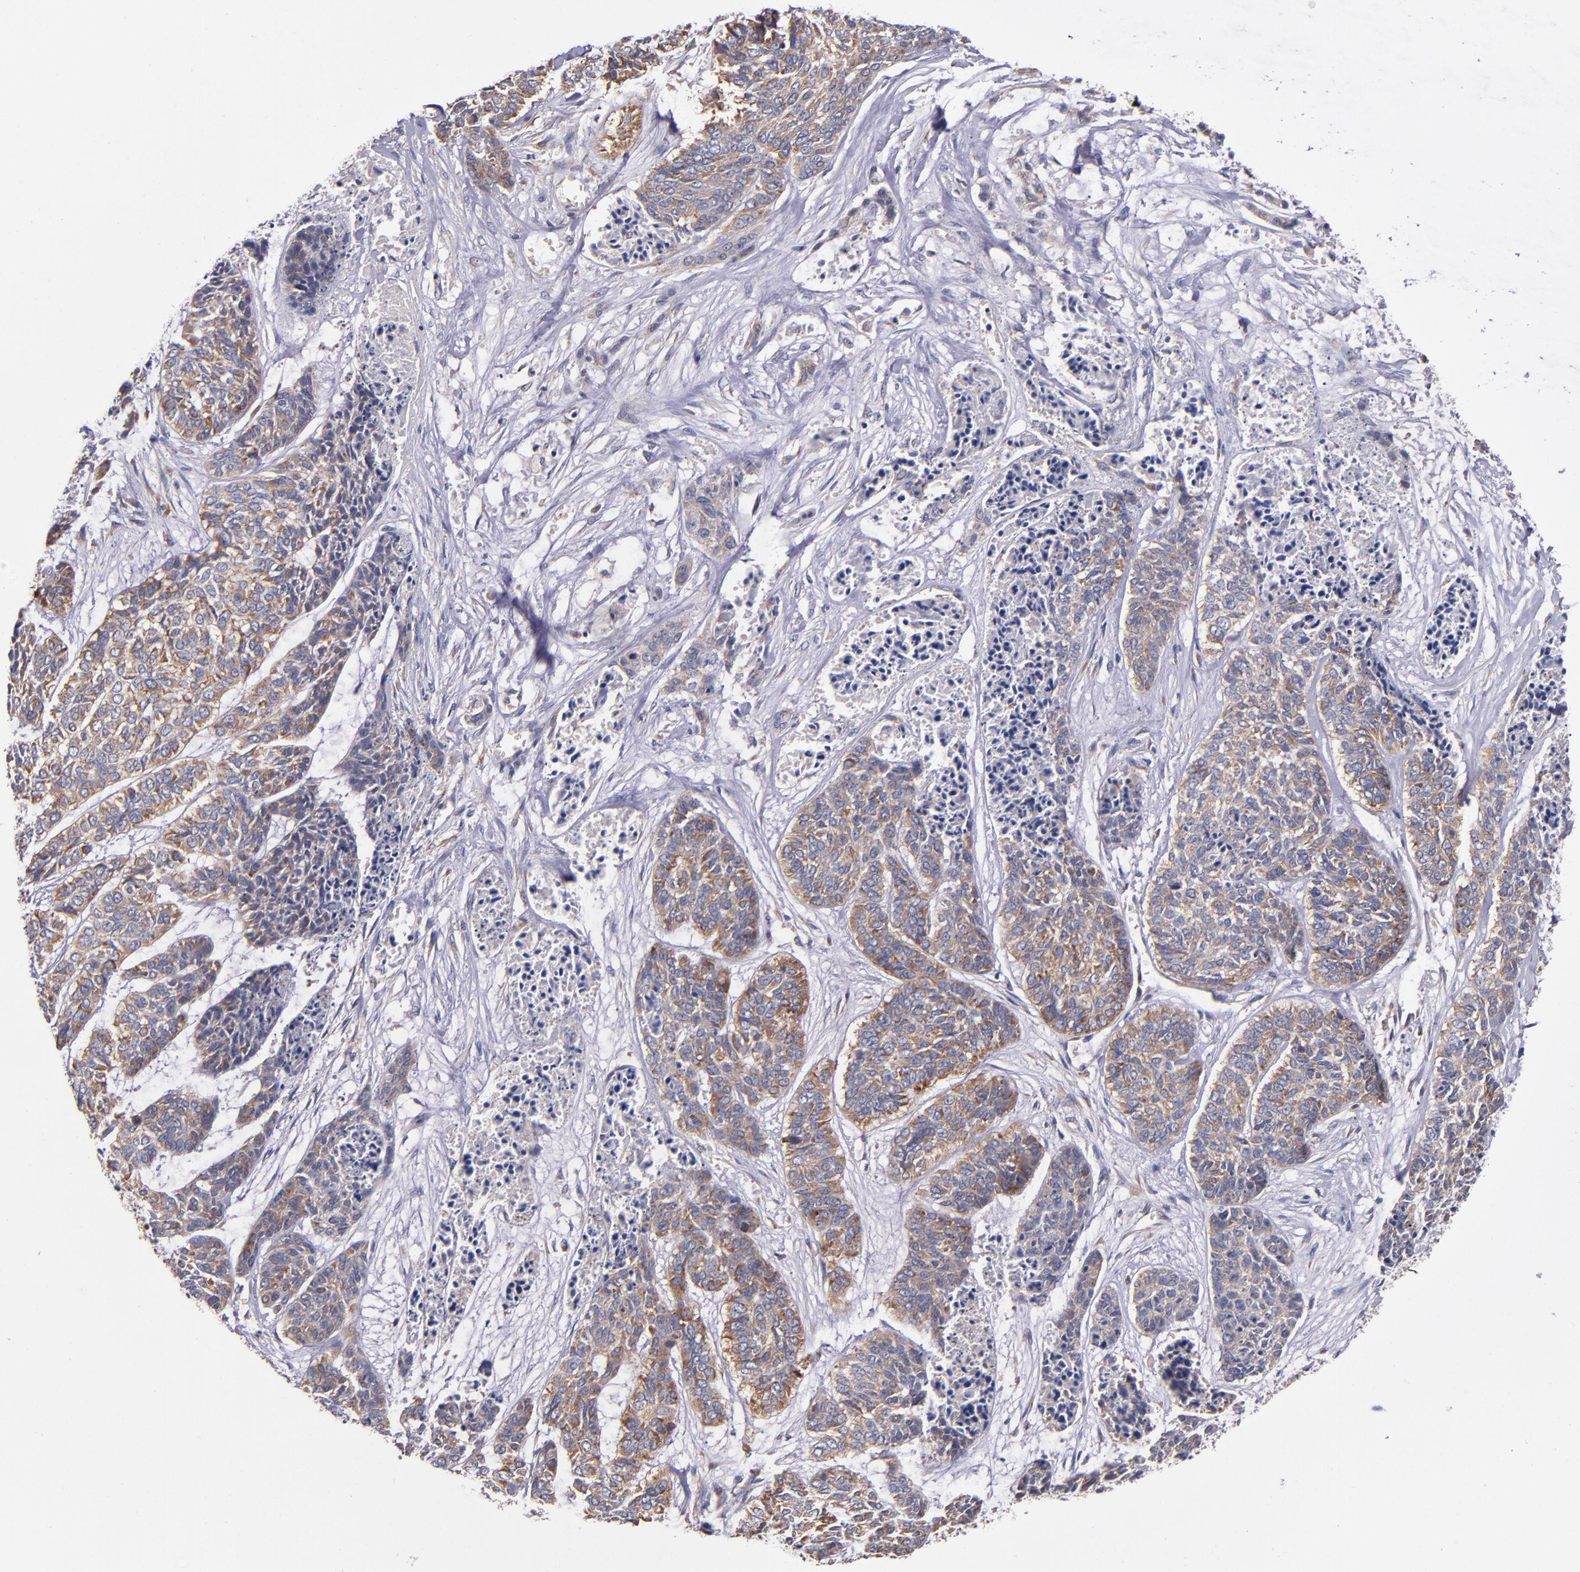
{"staining": {"intensity": "moderate", "quantity": ">75%", "location": "cytoplasmic/membranous"}, "tissue": "skin cancer", "cell_type": "Tumor cells", "image_type": "cancer", "snomed": [{"axis": "morphology", "description": "Basal cell carcinoma"}, {"axis": "topography", "description": "Skin"}], "caption": "Immunohistochemical staining of human basal cell carcinoma (skin) exhibits medium levels of moderate cytoplasmic/membranous protein staining in about >75% of tumor cells. The staining was performed using DAB to visualize the protein expression in brown, while the nuclei were stained in blue with hematoxylin (Magnification: 20x).", "gene": "EIF4ENIF1", "patient": {"sex": "female", "age": 64}}